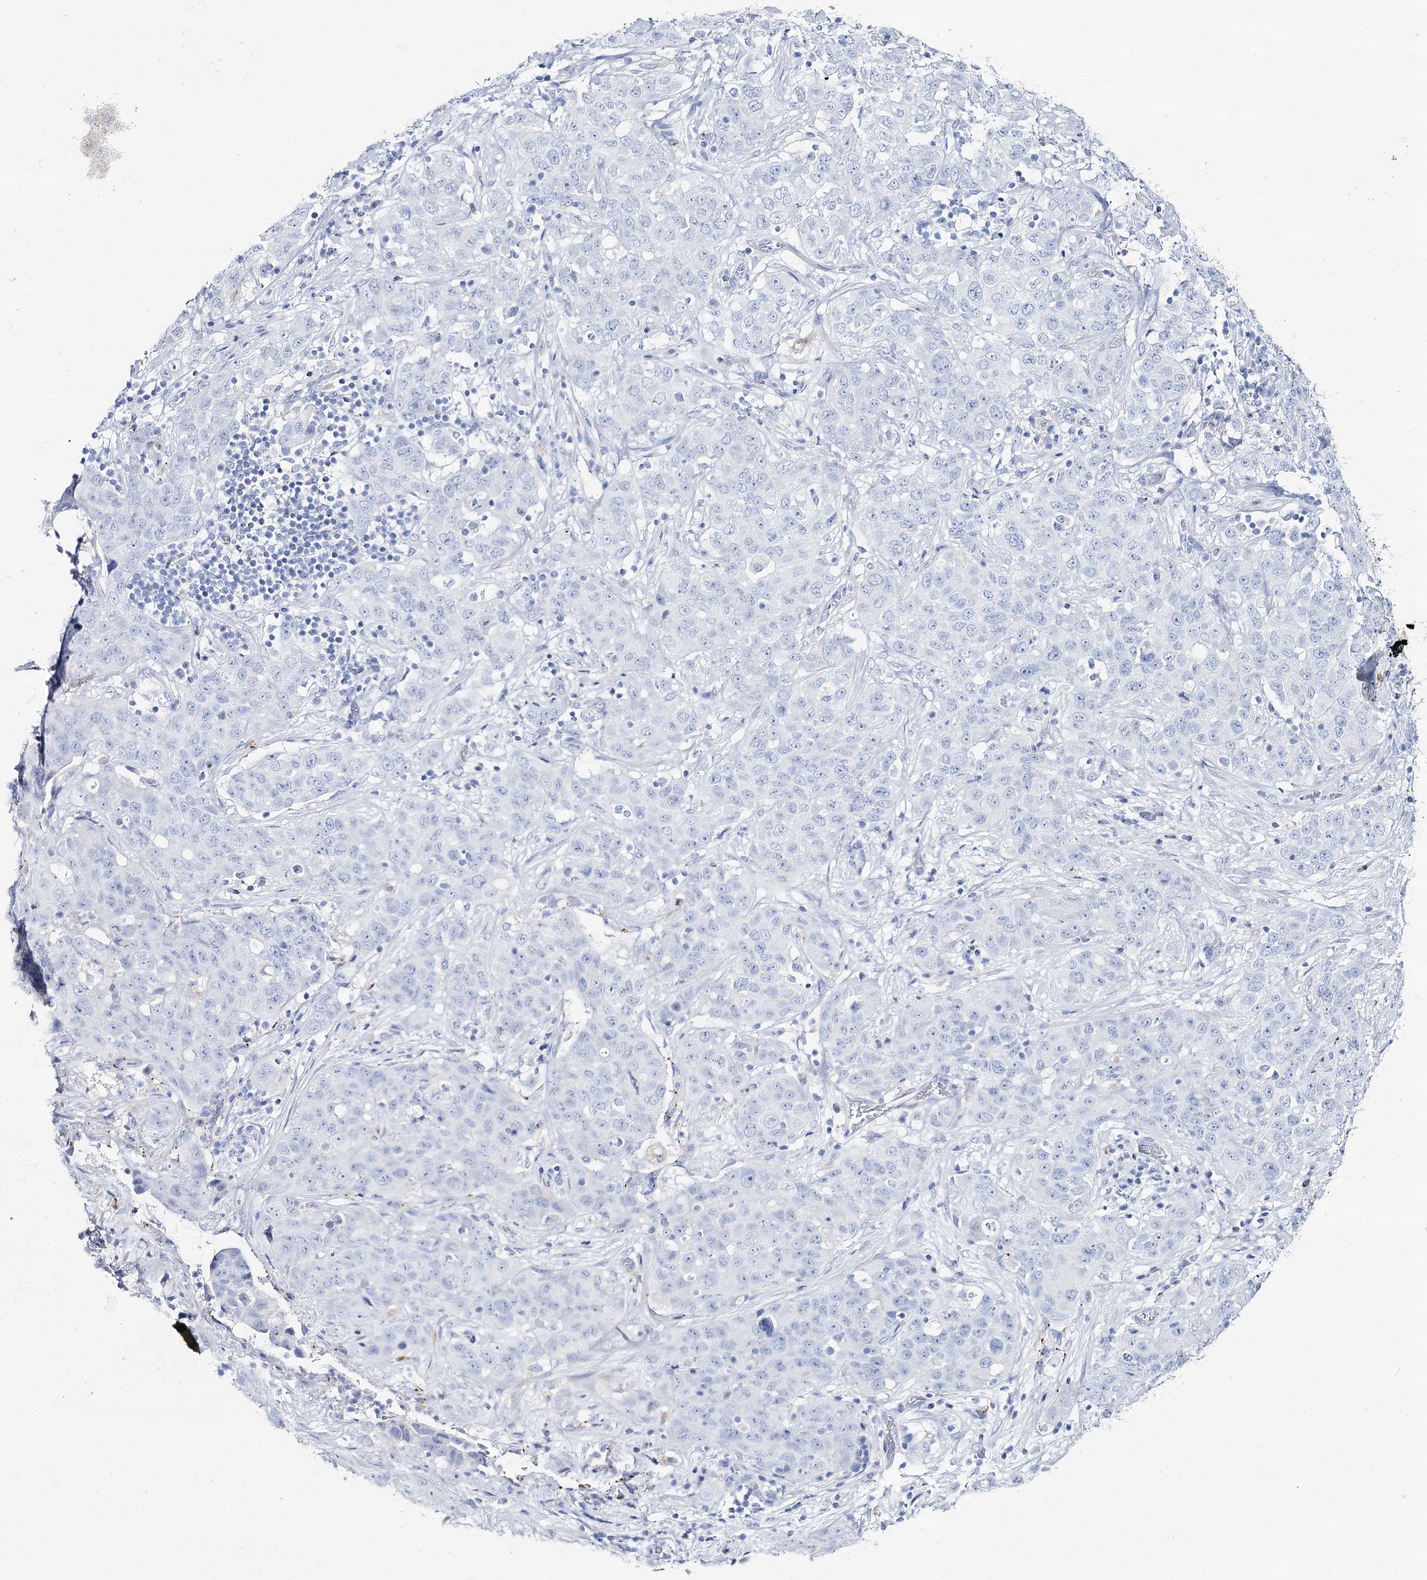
{"staining": {"intensity": "negative", "quantity": "none", "location": "none"}, "tissue": "stomach cancer", "cell_type": "Tumor cells", "image_type": "cancer", "snomed": [{"axis": "morphology", "description": "Normal tissue, NOS"}, {"axis": "morphology", "description": "Adenocarcinoma, NOS"}, {"axis": "topography", "description": "Lymph node"}, {"axis": "topography", "description": "Stomach"}], "caption": "A high-resolution photomicrograph shows IHC staining of stomach cancer, which exhibits no significant positivity in tumor cells.", "gene": "SLC3A1", "patient": {"sex": "male", "age": 48}}